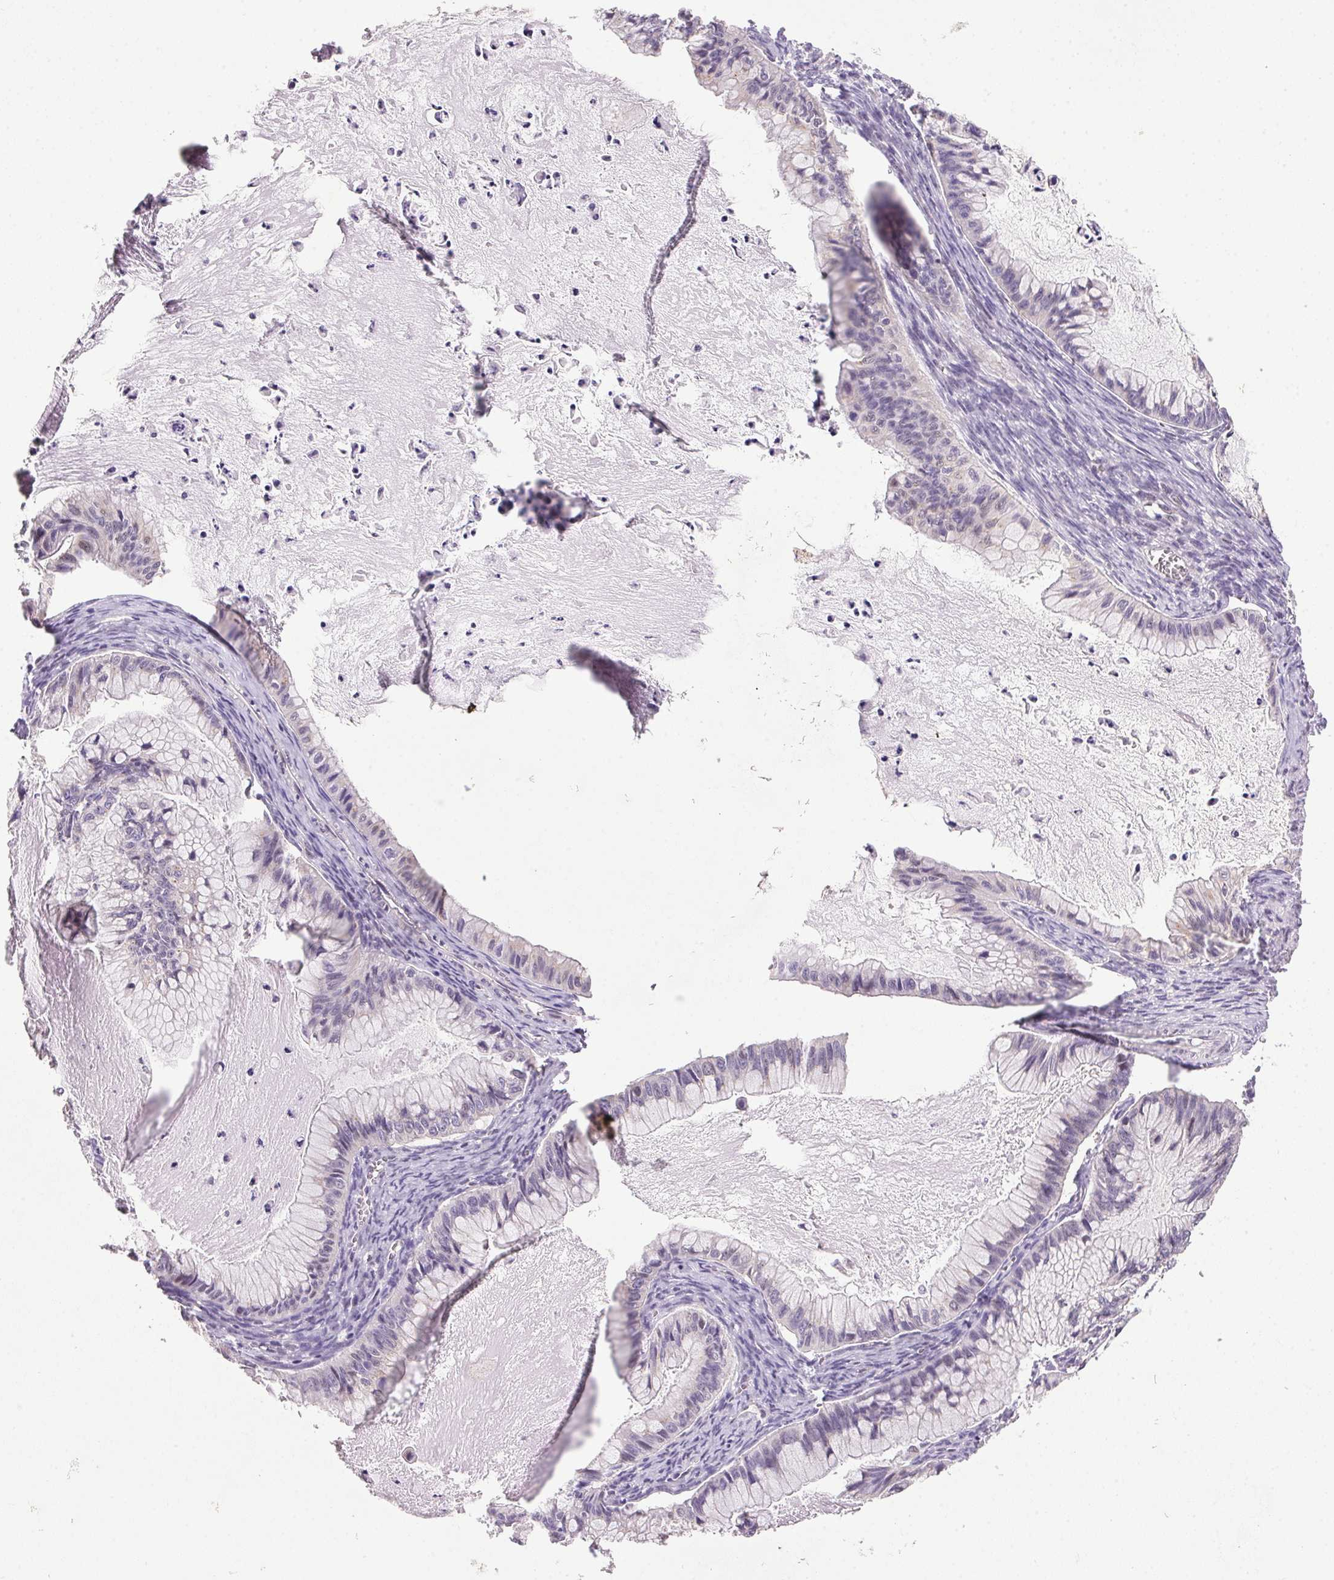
{"staining": {"intensity": "negative", "quantity": "none", "location": "none"}, "tissue": "ovarian cancer", "cell_type": "Tumor cells", "image_type": "cancer", "snomed": [{"axis": "morphology", "description": "Cystadenocarcinoma, mucinous, NOS"}, {"axis": "topography", "description": "Ovary"}], "caption": "The micrograph demonstrates no significant positivity in tumor cells of ovarian cancer.", "gene": "AKR1E2", "patient": {"sex": "female", "age": 72}}